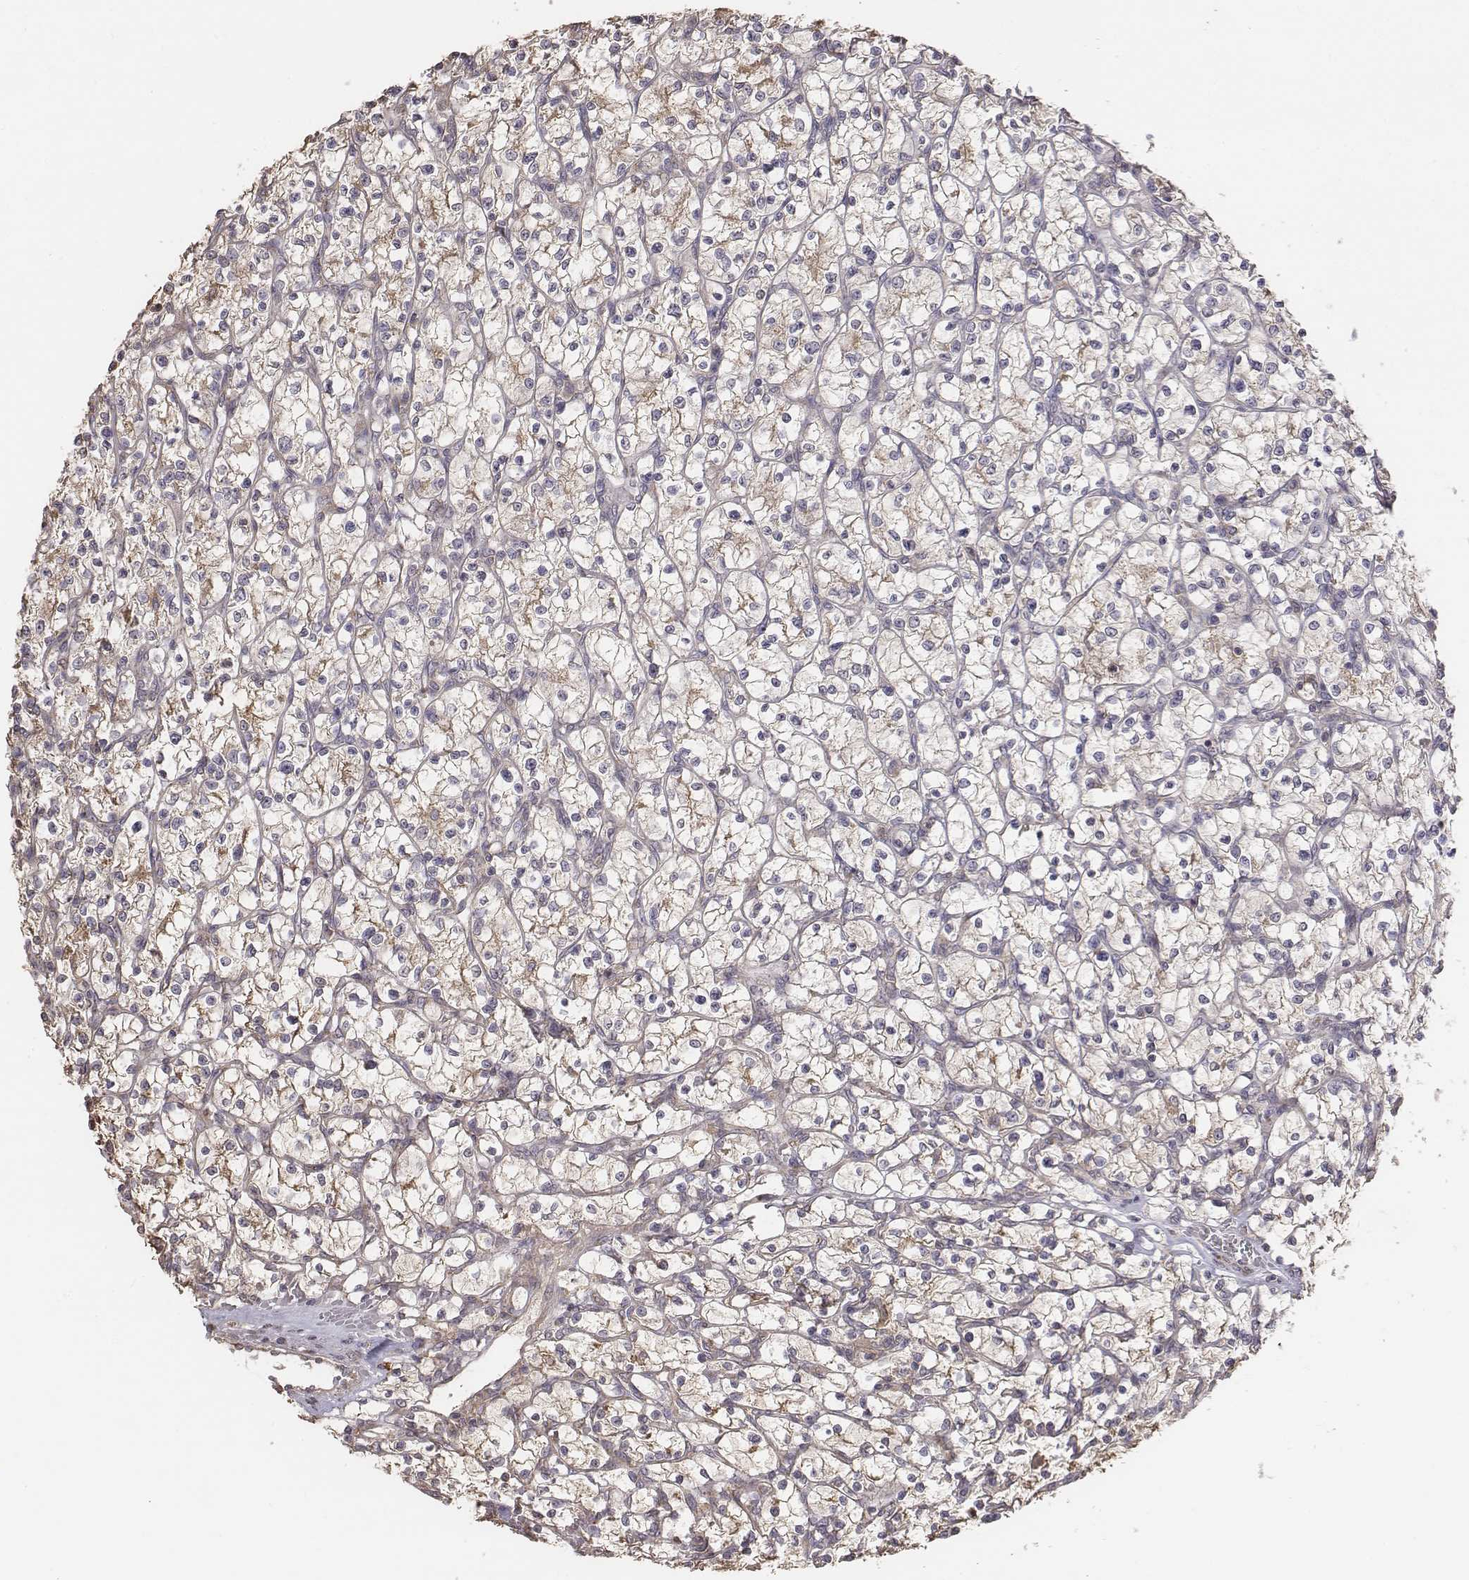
{"staining": {"intensity": "moderate", "quantity": ">75%", "location": "cytoplasmic/membranous"}, "tissue": "renal cancer", "cell_type": "Tumor cells", "image_type": "cancer", "snomed": [{"axis": "morphology", "description": "Adenocarcinoma, NOS"}, {"axis": "topography", "description": "Kidney"}], "caption": "IHC (DAB) staining of human renal adenocarcinoma exhibits moderate cytoplasmic/membranous protein staining in approximately >75% of tumor cells.", "gene": "AP1B1", "patient": {"sex": "female", "age": 64}}